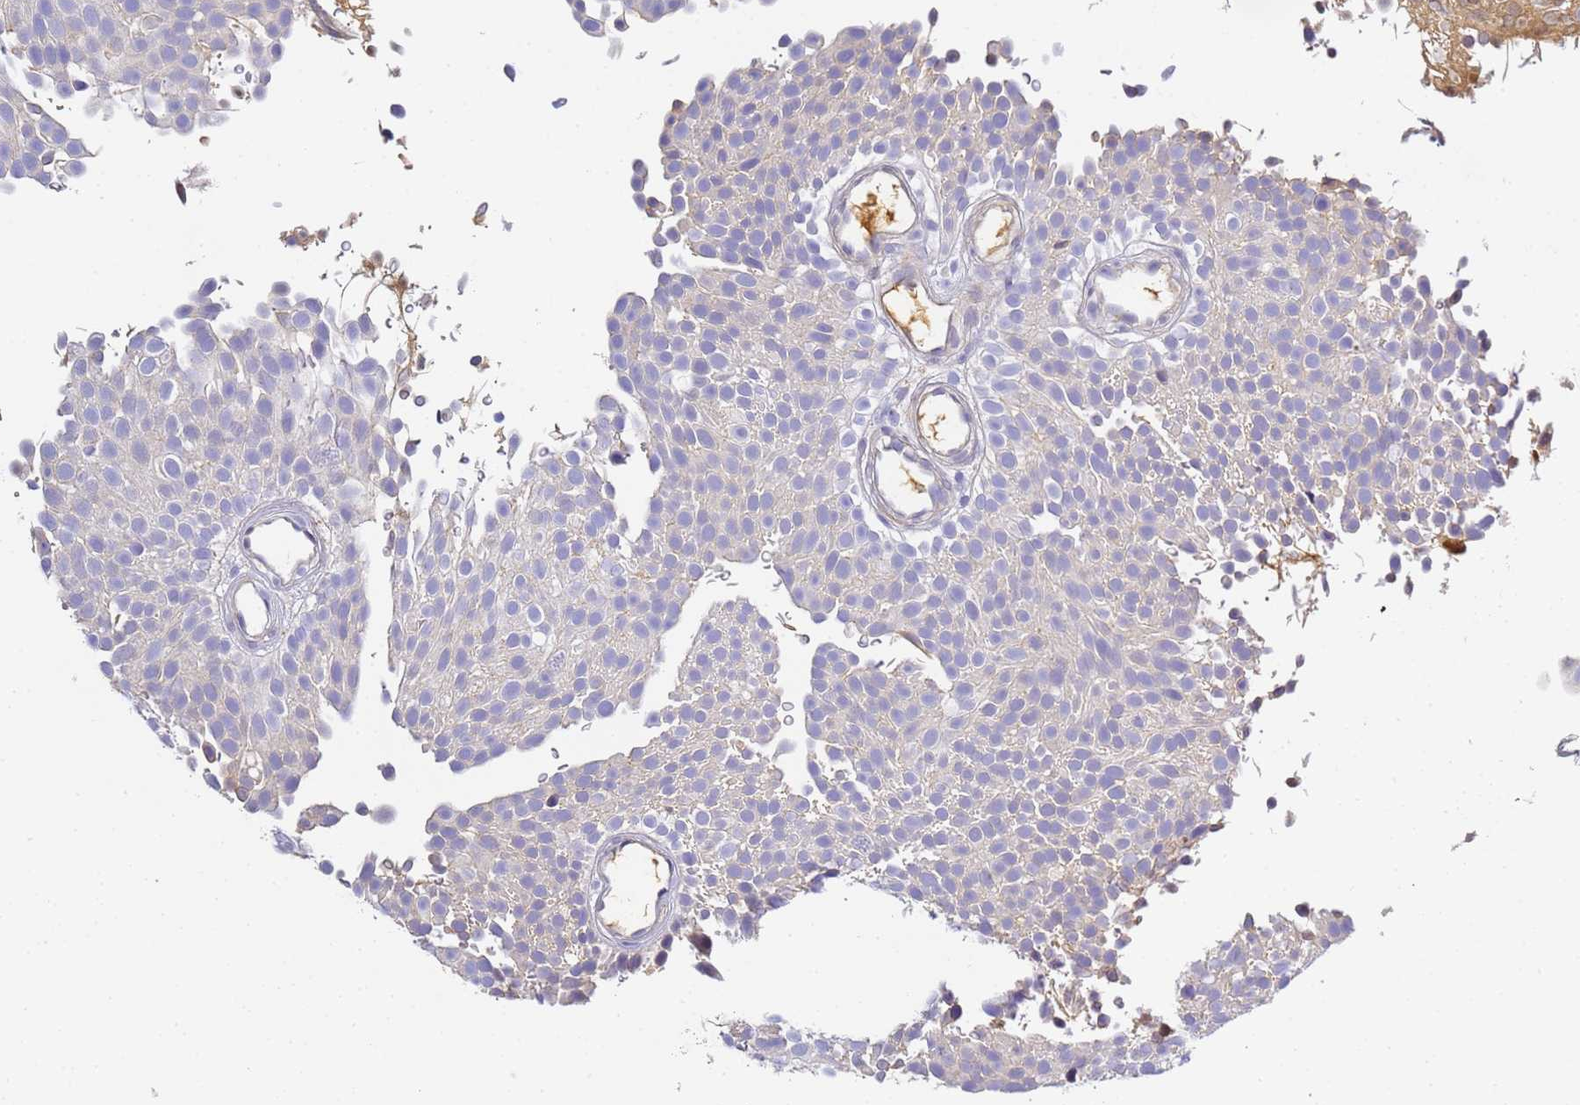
{"staining": {"intensity": "negative", "quantity": "none", "location": "none"}, "tissue": "urothelial cancer", "cell_type": "Tumor cells", "image_type": "cancer", "snomed": [{"axis": "morphology", "description": "Urothelial carcinoma, Low grade"}, {"axis": "topography", "description": "Urinary bladder"}], "caption": "Image shows no significant protein expression in tumor cells of urothelial carcinoma (low-grade).", "gene": "CFH", "patient": {"sex": "male", "age": 78}}